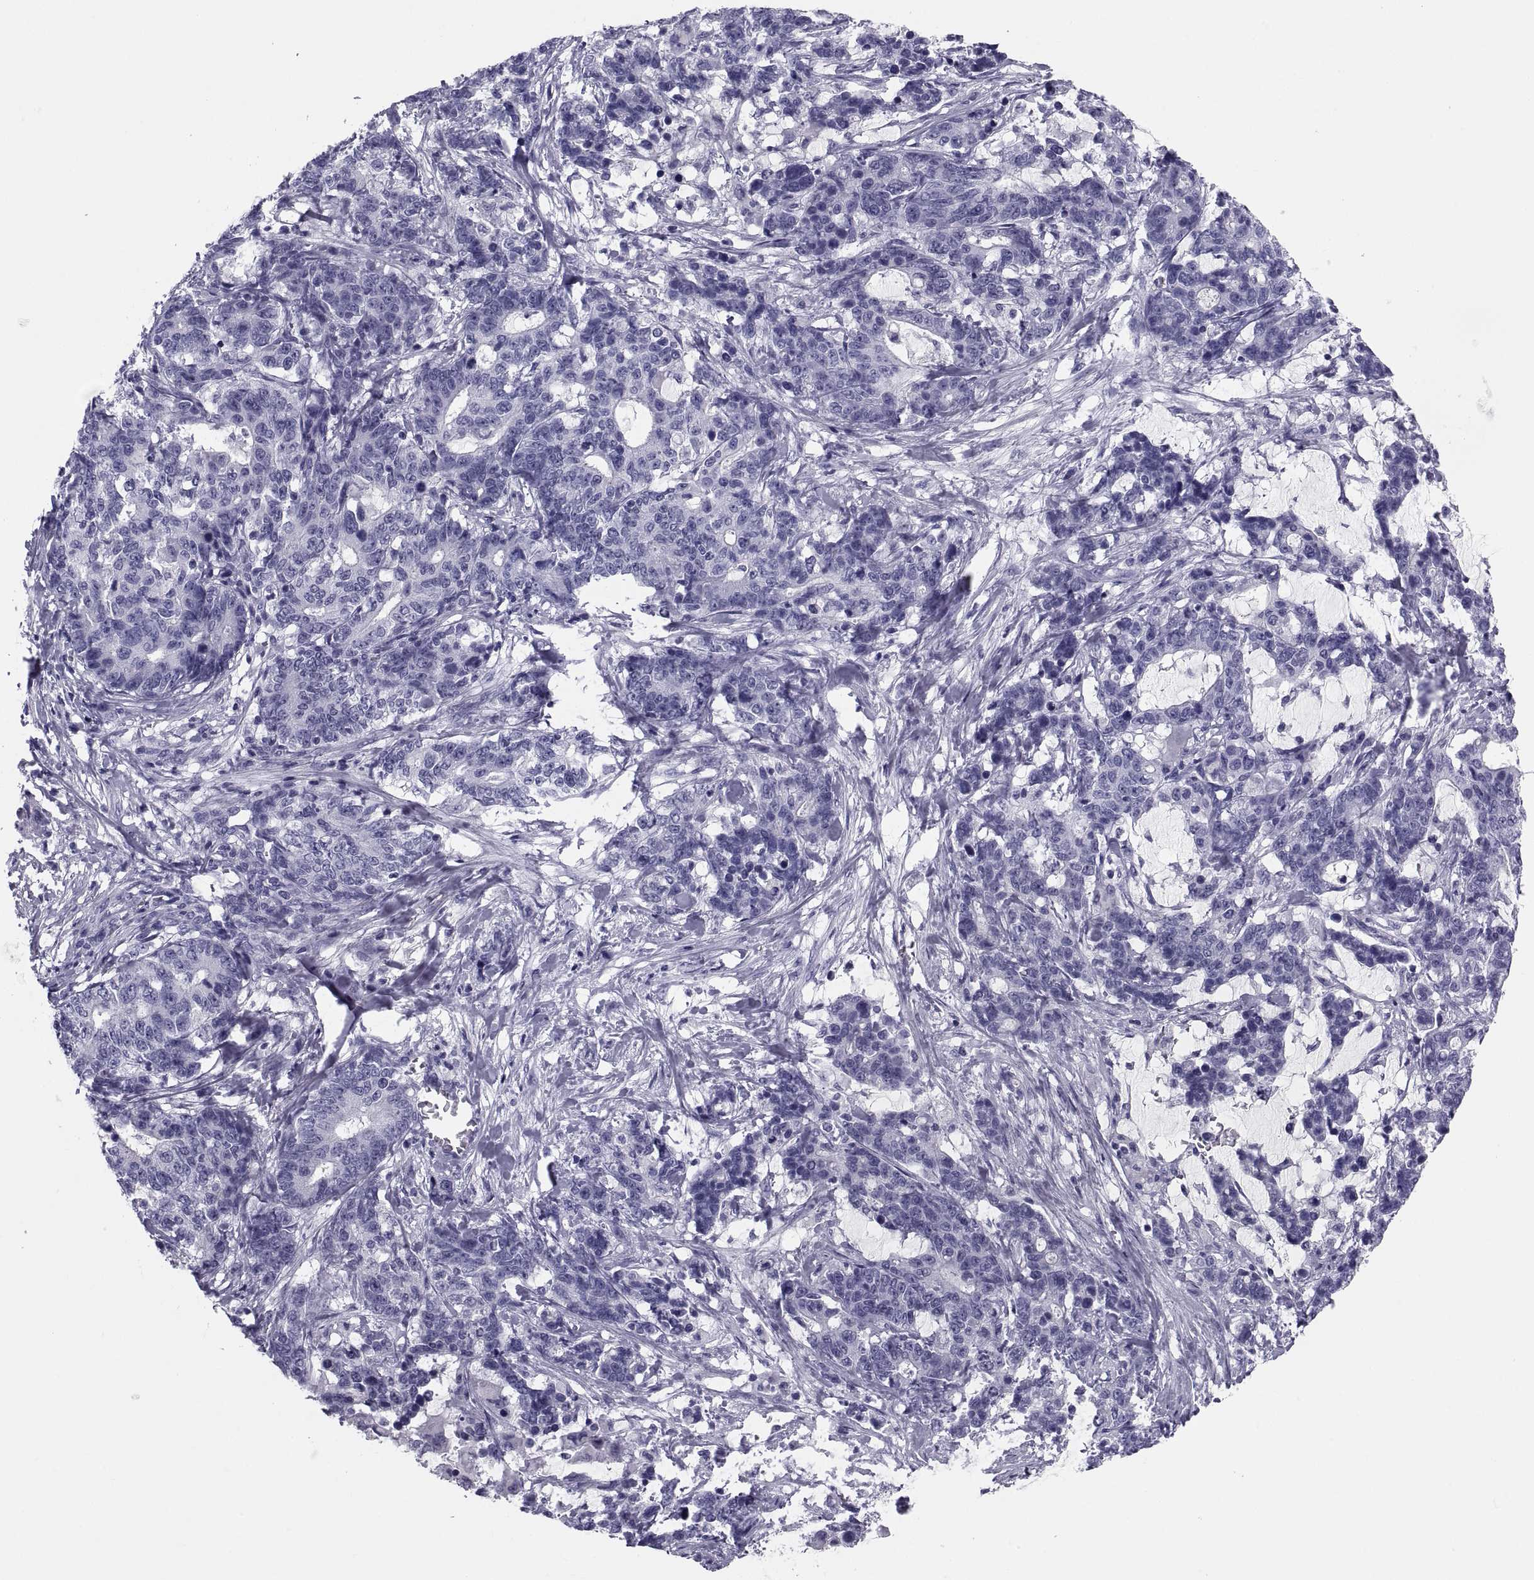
{"staining": {"intensity": "negative", "quantity": "none", "location": "none"}, "tissue": "stomach cancer", "cell_type": "Tumor cells", "image_type": "cancer", "snomed": [{"axis": "morphology", "description": "Normal tissue, NOS"}, {"axis": "morphology", "description": "Adenocarcinoma, NOS"}, {"axis": "topography", "description": "Stomach"}], "caption": "Image shows no protein positivity in tumor cells of stomach cancer tissue.", "gene": "CRISP1", "patient": {"sex": "female", "age": 64}}